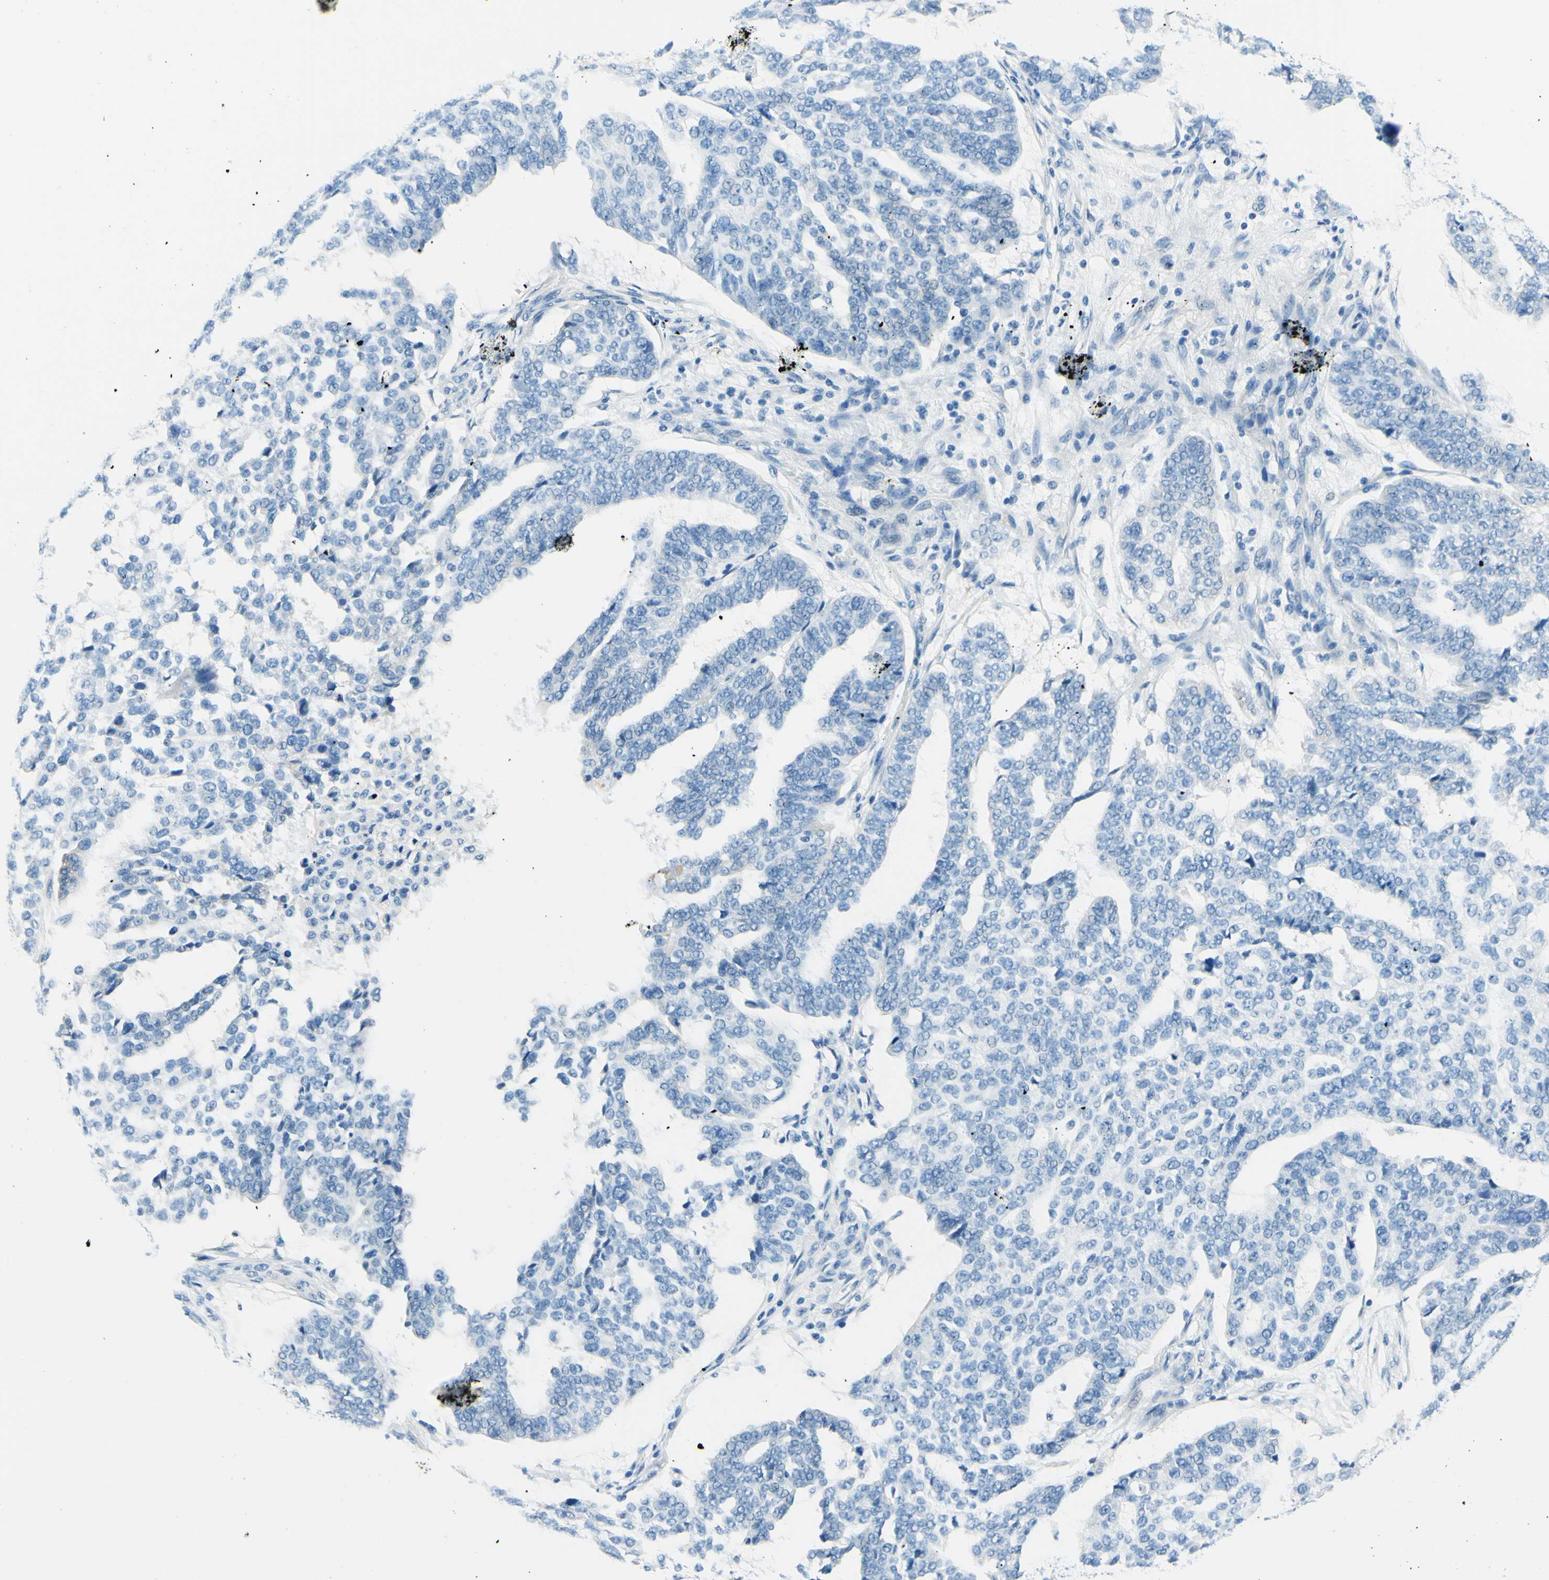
{"staining": {"intensity": "negative", "quantity": "none", "location": "none"}, "tissue": "ovarian cancer", "cell_type": "Tumor cells", "image_type": "cancer", "snomed": [{"axis": "morphology", "description": "Cystadenocarcinoma, serous, NOS"}, {"axis": "topography", "description": "Ovary"}], "caption": "Protein analysis of serous cystadenocarcinoma (ovarian) exhibits no significant positivity in tumor cells.", "gene": "PASD1", "patient": {"sex": "female", "age": 59}}